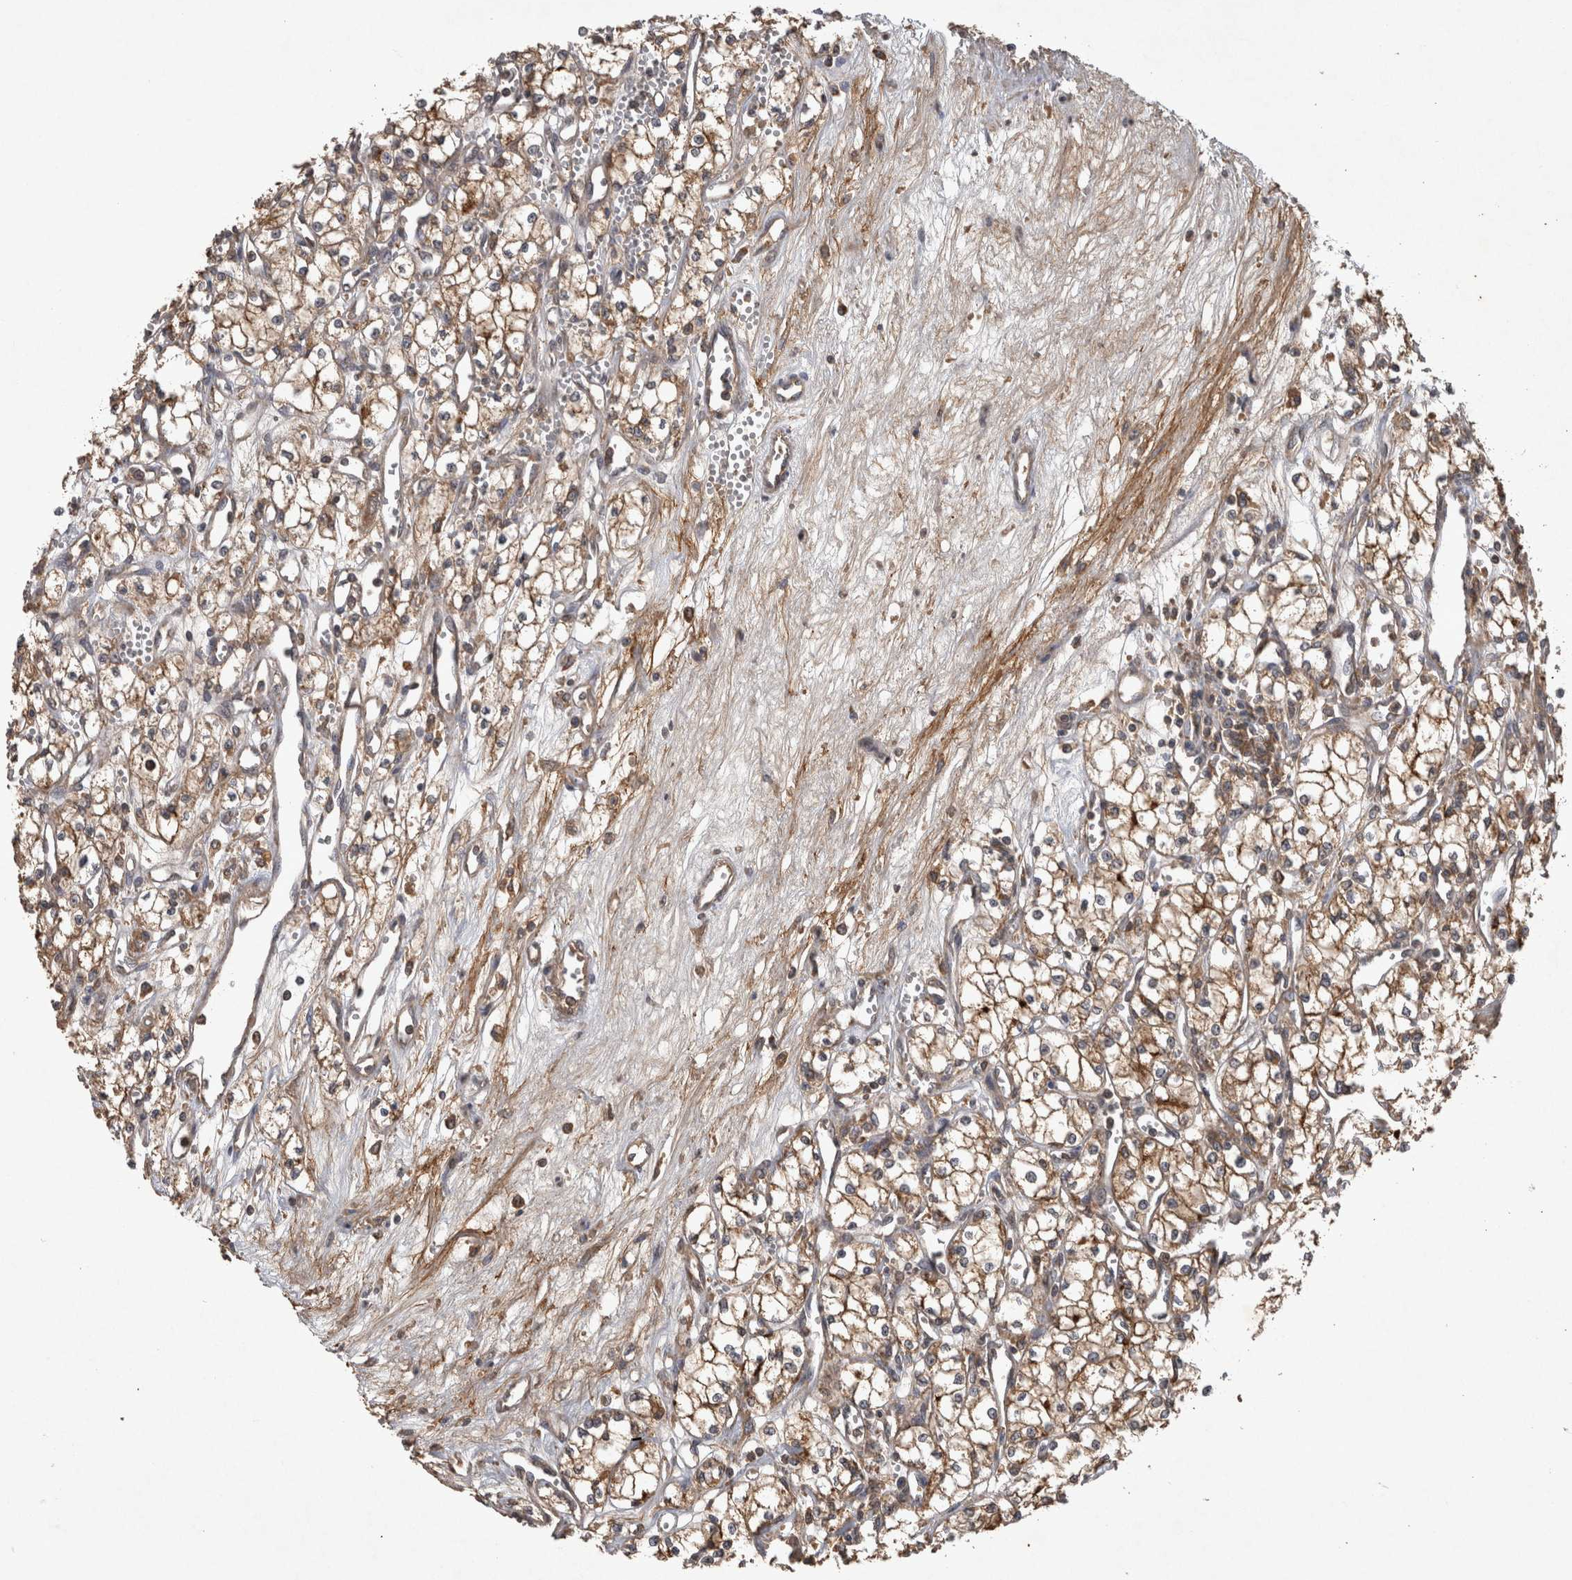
{"staining": {"intensity": "moderate", "quantity": ">75%", "location": "cytoplasmic/membranous"}, "tissue": "renal cancer", "cell_type": "Tumor cells", "image_type": "cancer", "snomed": [{"axis": "morphology", "description": "Adenocarcinoma, NOS"}, {"axis": "topography", "description": "Kidney"}], "caption": "IHC of human renal cancer exhibits medium levels of moderate cytoplasmic/membranous expression in approximately >75% of tumor cells.", "gene": "TRMT61B", "patient": {"sex": "male", "age": 59}}